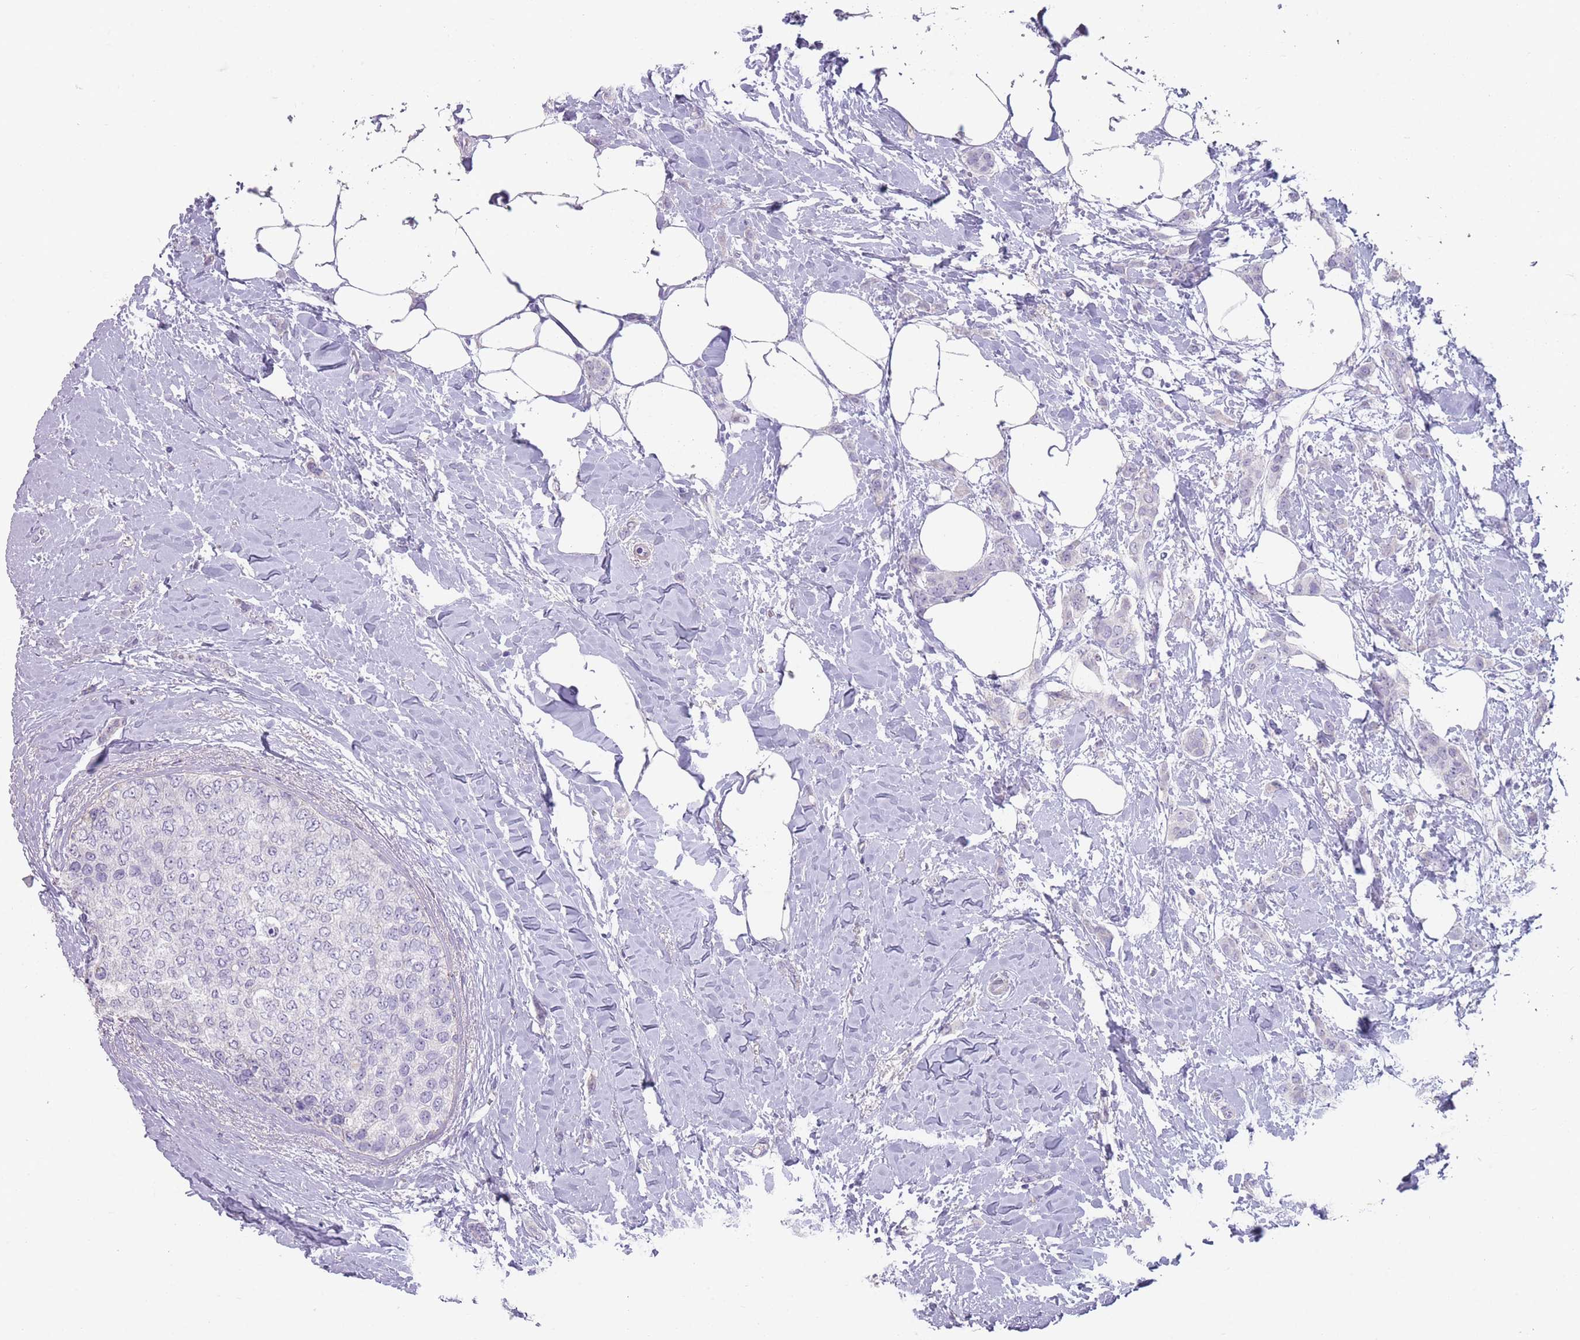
{"staining": {"intensity": "negative", "quantity": "none", "location": "none"}, "tissue": "breast cancer", "cell_type": "Tumor cells", "image_type": "cancer", "snomed": [{"axis": "morphology", "description": "Duct carcinoma"}, {"axis": "topography", "description": "Breast"}], "caption": "A micrograph of human breast cancer (infiltrating ductal carcinoma) is negative for staining in tumor cells. (Stains: DAB immunohistochemistry with hematoxylin counter stain, Microscopy: brightfield microscopy at high magnification).", "gene": "RHBG", "patient": {"sex": "female", "age": 72}}